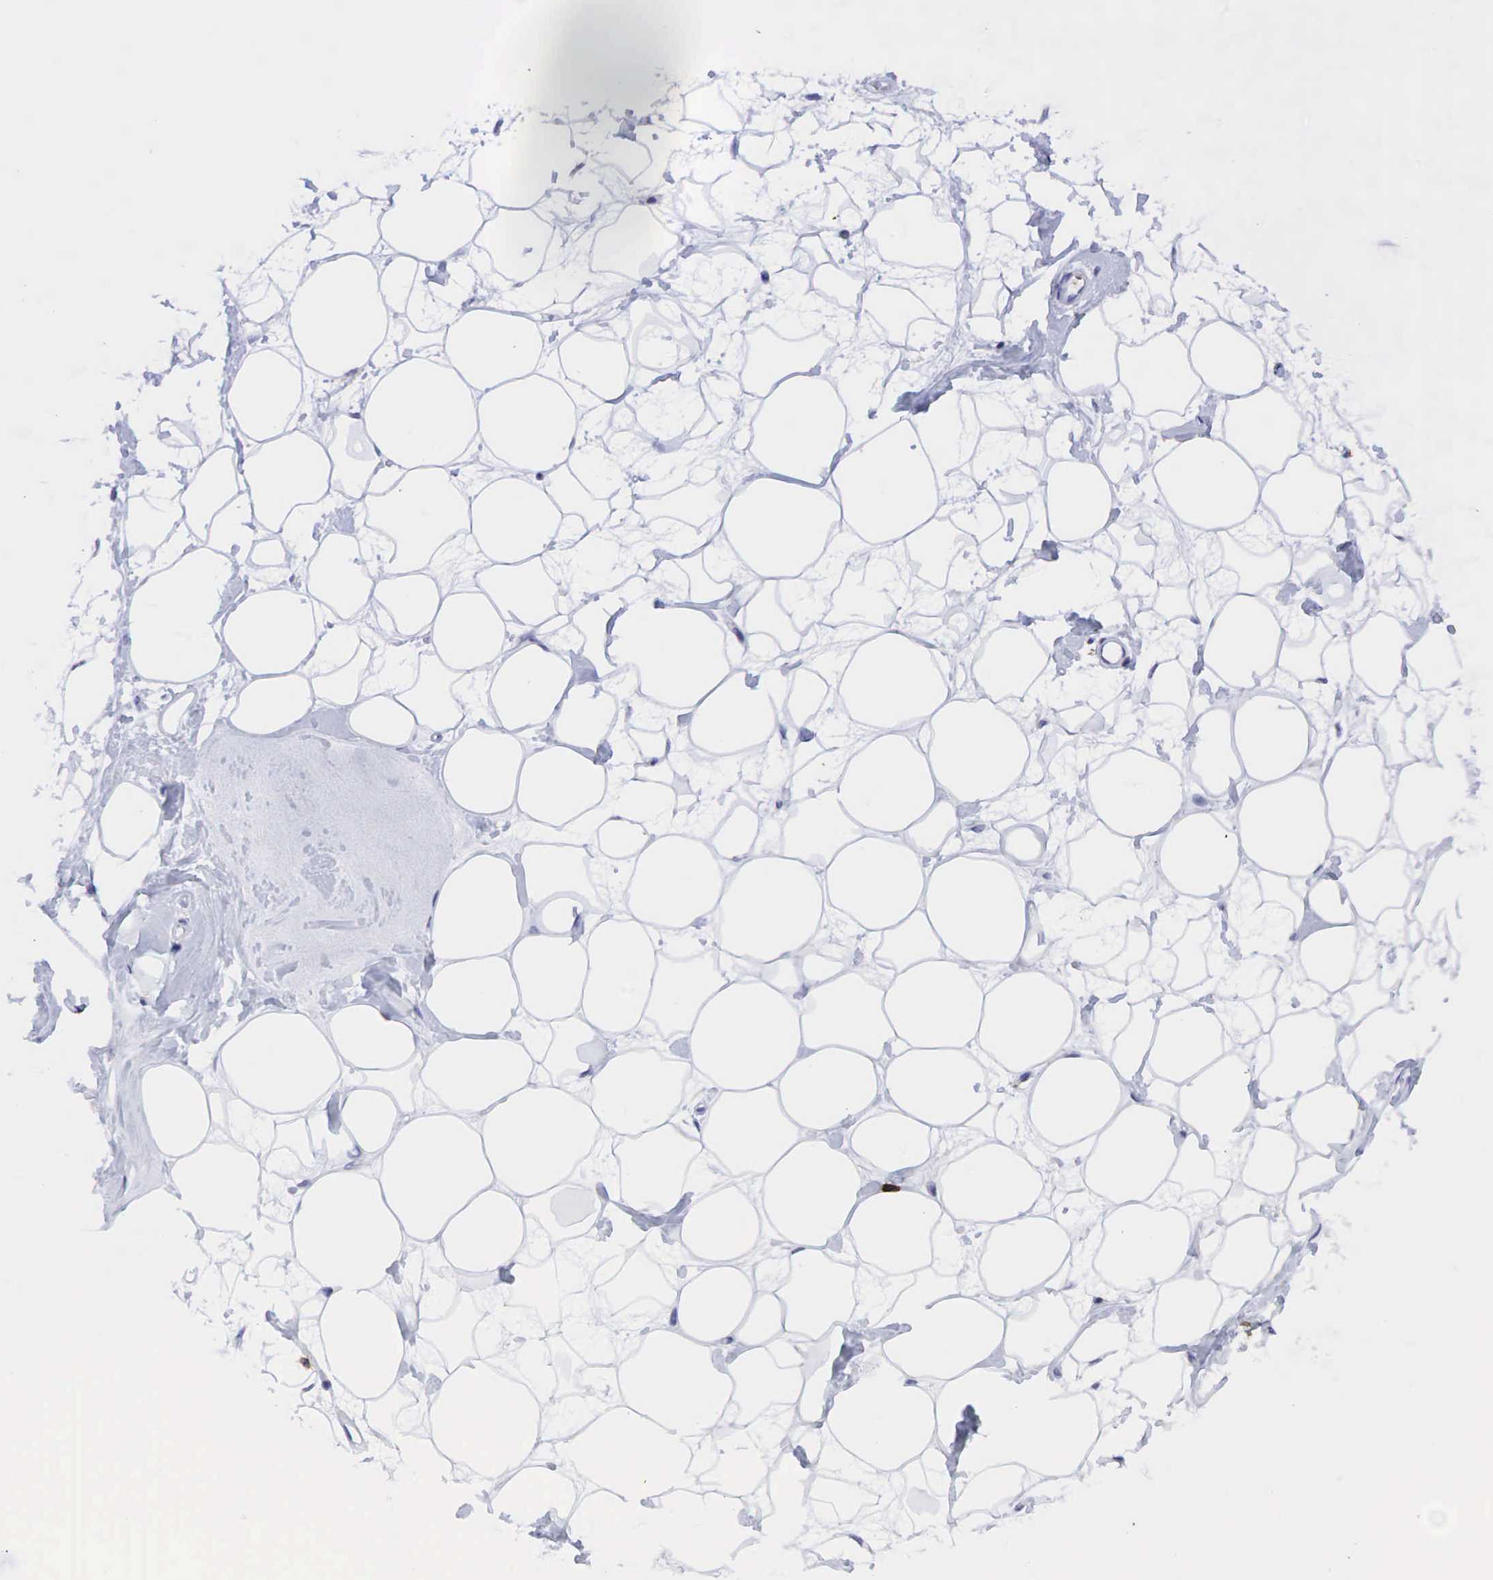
{"staining": {"intensity": "negative", "quantity": "none", "location": "none"}, "tissue": "adipose tissue", "cell_type": "Adipocytes", "image_type": "normal", "snomed": [{"axis": "morphology", "description": "Normal tissue, NOS"}, {"axis": "topography", "description": "Breast"}], "caption": "DAB (3,3'-diaminobenzidine) immunohistochemical staining of benign adipose tissue shows no significant expression in adipocytes.", "gene": "PTPRC", "patient": {"sex": "female", "age": 44}}